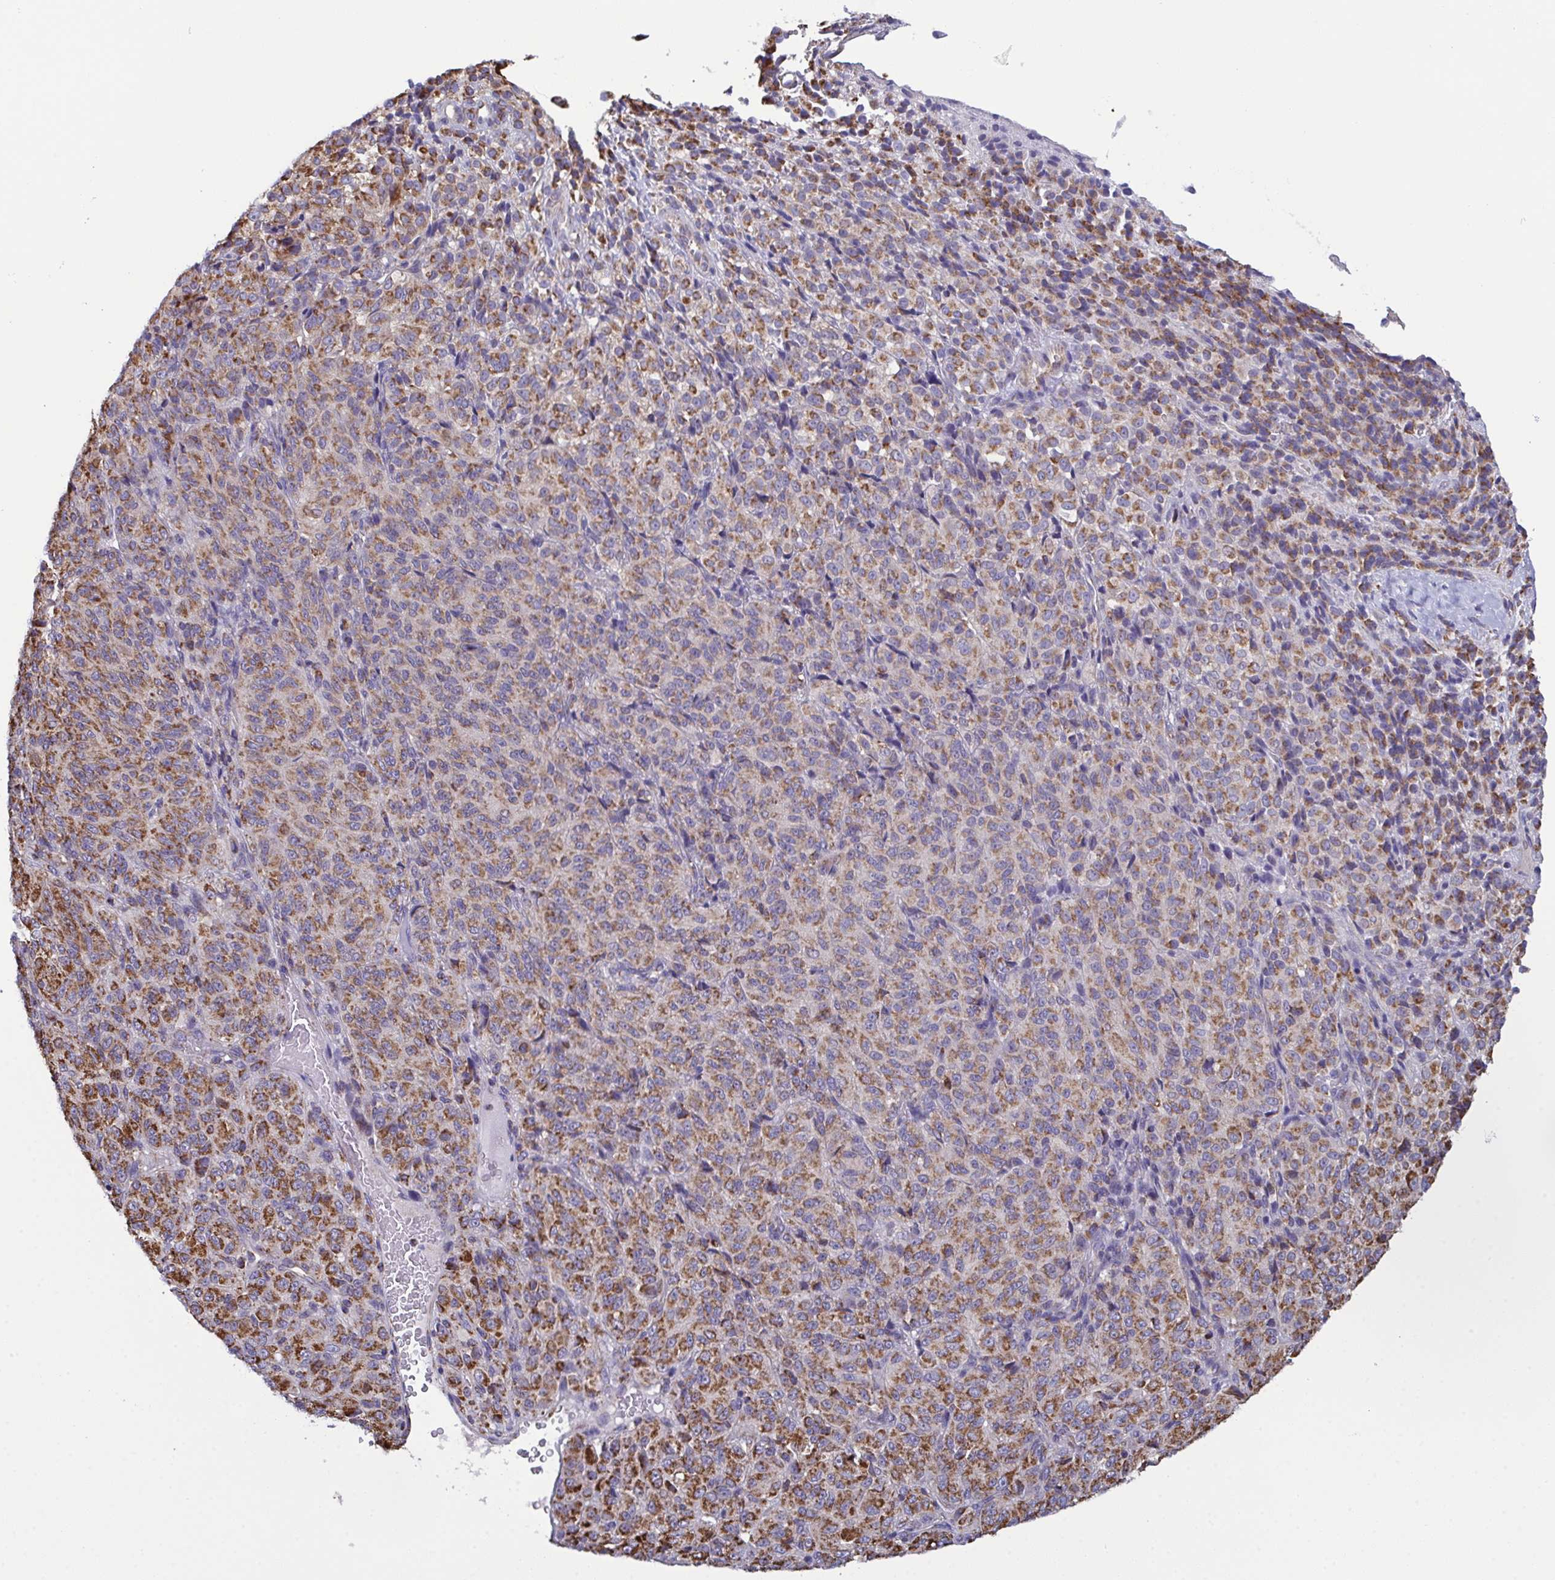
{"staining": {"intensity": "moderate", "quantity": ">75%", "location": "cytoplasmic/membranous"}, "tissue": "melanoma", "cell_type": "Tumor cells", "image_type": "cancer", "snomed": [{"axis": "morphology", "description": "Malignant melanoma, Metastatic site"}, {"axis": "topography", "description": "Brain"}], "caption": "Protein positivity by IHC shows moderate cytoplasmic/membranous positivity in approximately >75% of tumor cells in malignant melanoma (metastatic site).", "gene": "CSDE1", "patient": {"sex": "female", "age": 56}}